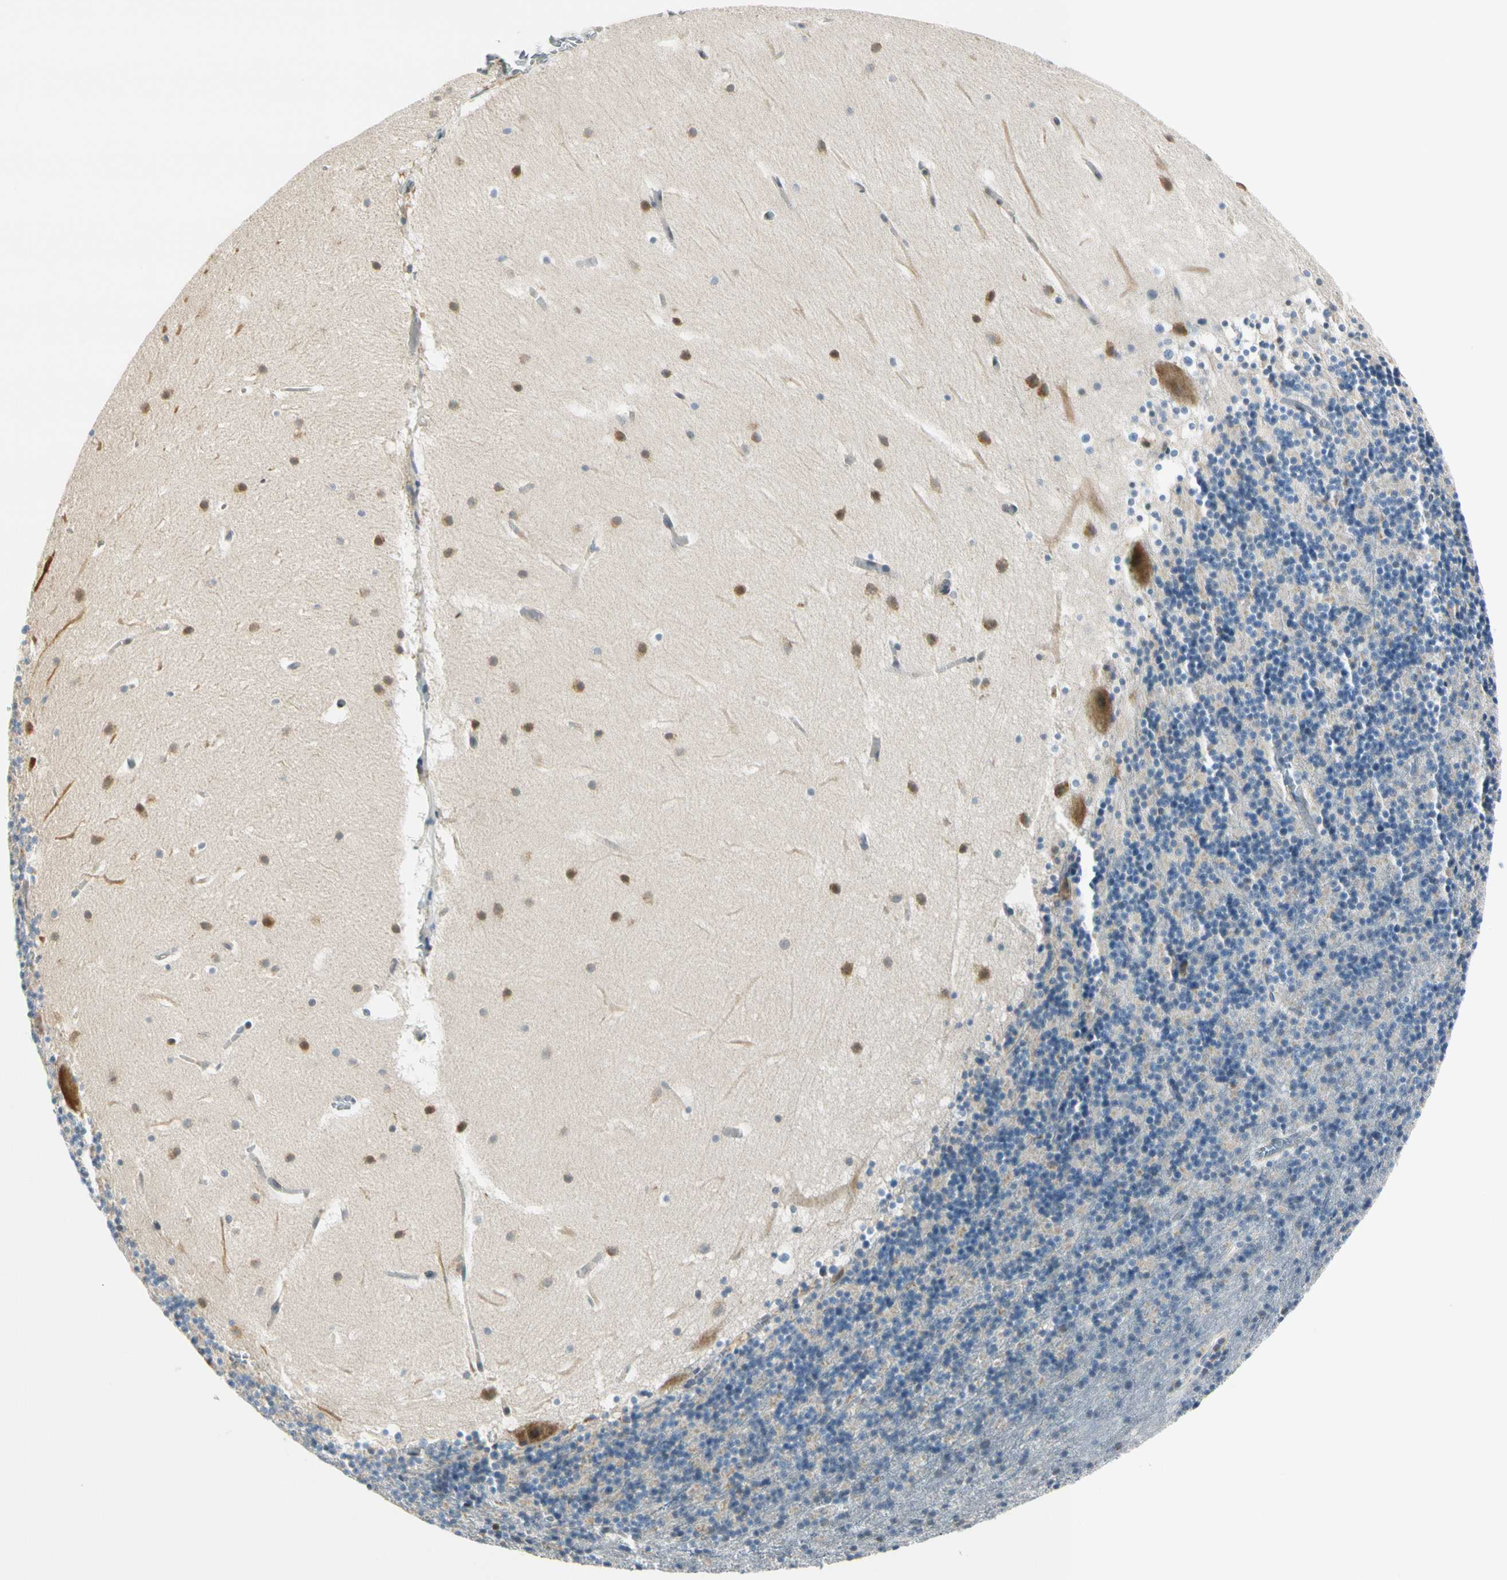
{"staining": {"intensity": "weak", "quantity": "<25%", "location": "cytoplasmic/membranous"}, "tissue": "cerebellum", "cell_type": "Cells in granular layer", "image_type": "normal", "snomed": [{"axis": "morphology", "description": "Normal tissue, NOS"}, {"axis": "topography", "description": "Cerebellum"}], "caption": "The photomicrograph exhibits no significant positivity in cells in granular layer of cerebellum. The staining was performed using DAB (3,3'-diaminobenzidine) to visualize the protein expression in brown, while the nuclei were stained in blue with hematoxylin (Magnification: 20x).", "gene": "NPDC1", "patient": {"sex": "male", "age": 45}}